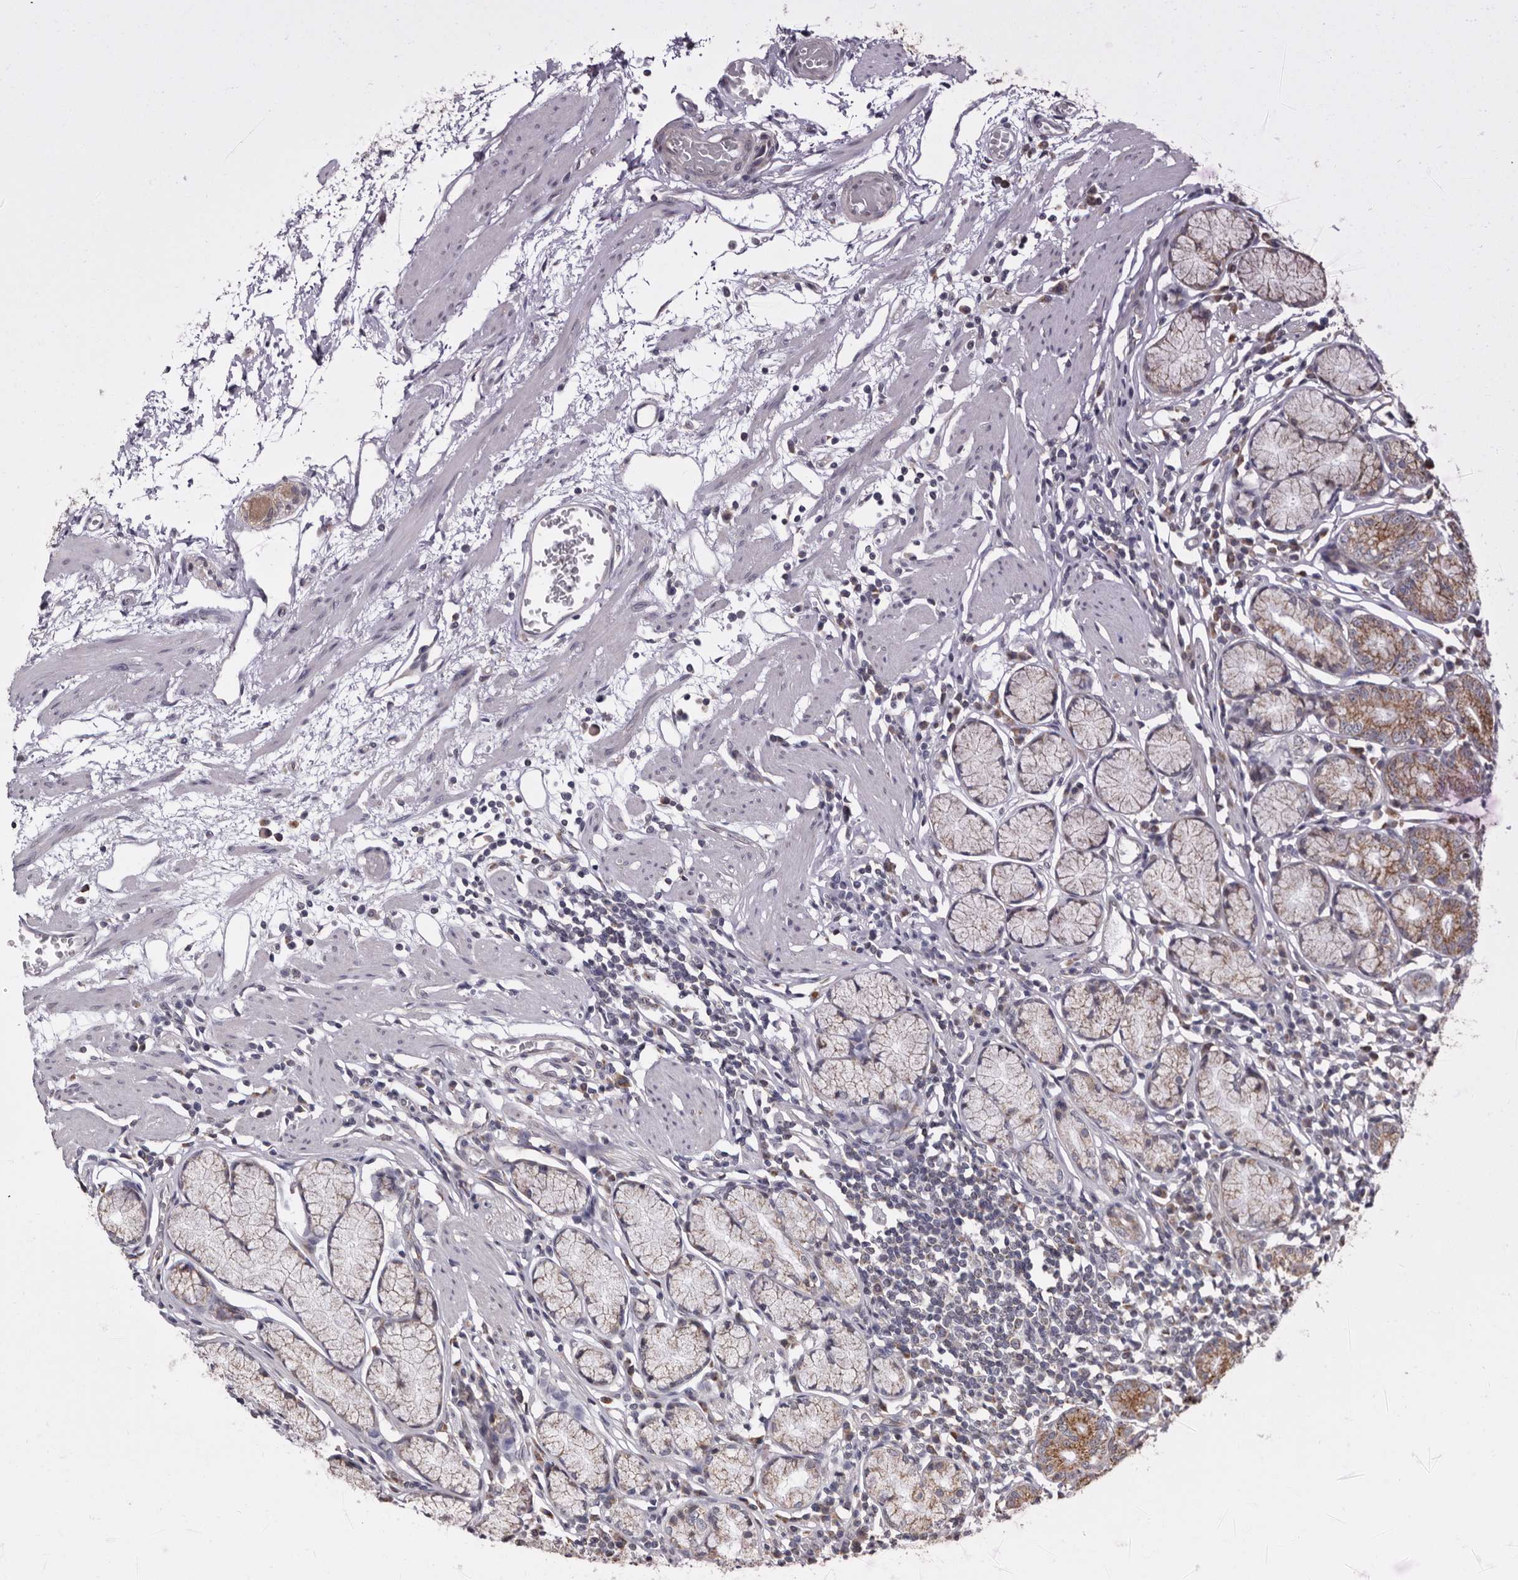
{"staining": {"intensity": "moderate", "quantity": "25%-75%", "location": "cytoplasmic/membranous"}, "tissue": "stomach", "cell_type": "Glandular cells", "image_type": "normal", "snomed": [{"axis": "morphology", "description": "Normal tissue, NOS"}, {"axis": "topography", "description": "Stomach"}], "caption": "Stomach stained with a brown dye reveals moderate cytoplasmic/membranous positive positivity in approximately 25%-75% of glandular cells.", "gene": "MRPL18", "patient": {"sex": "male", "age": 55}}